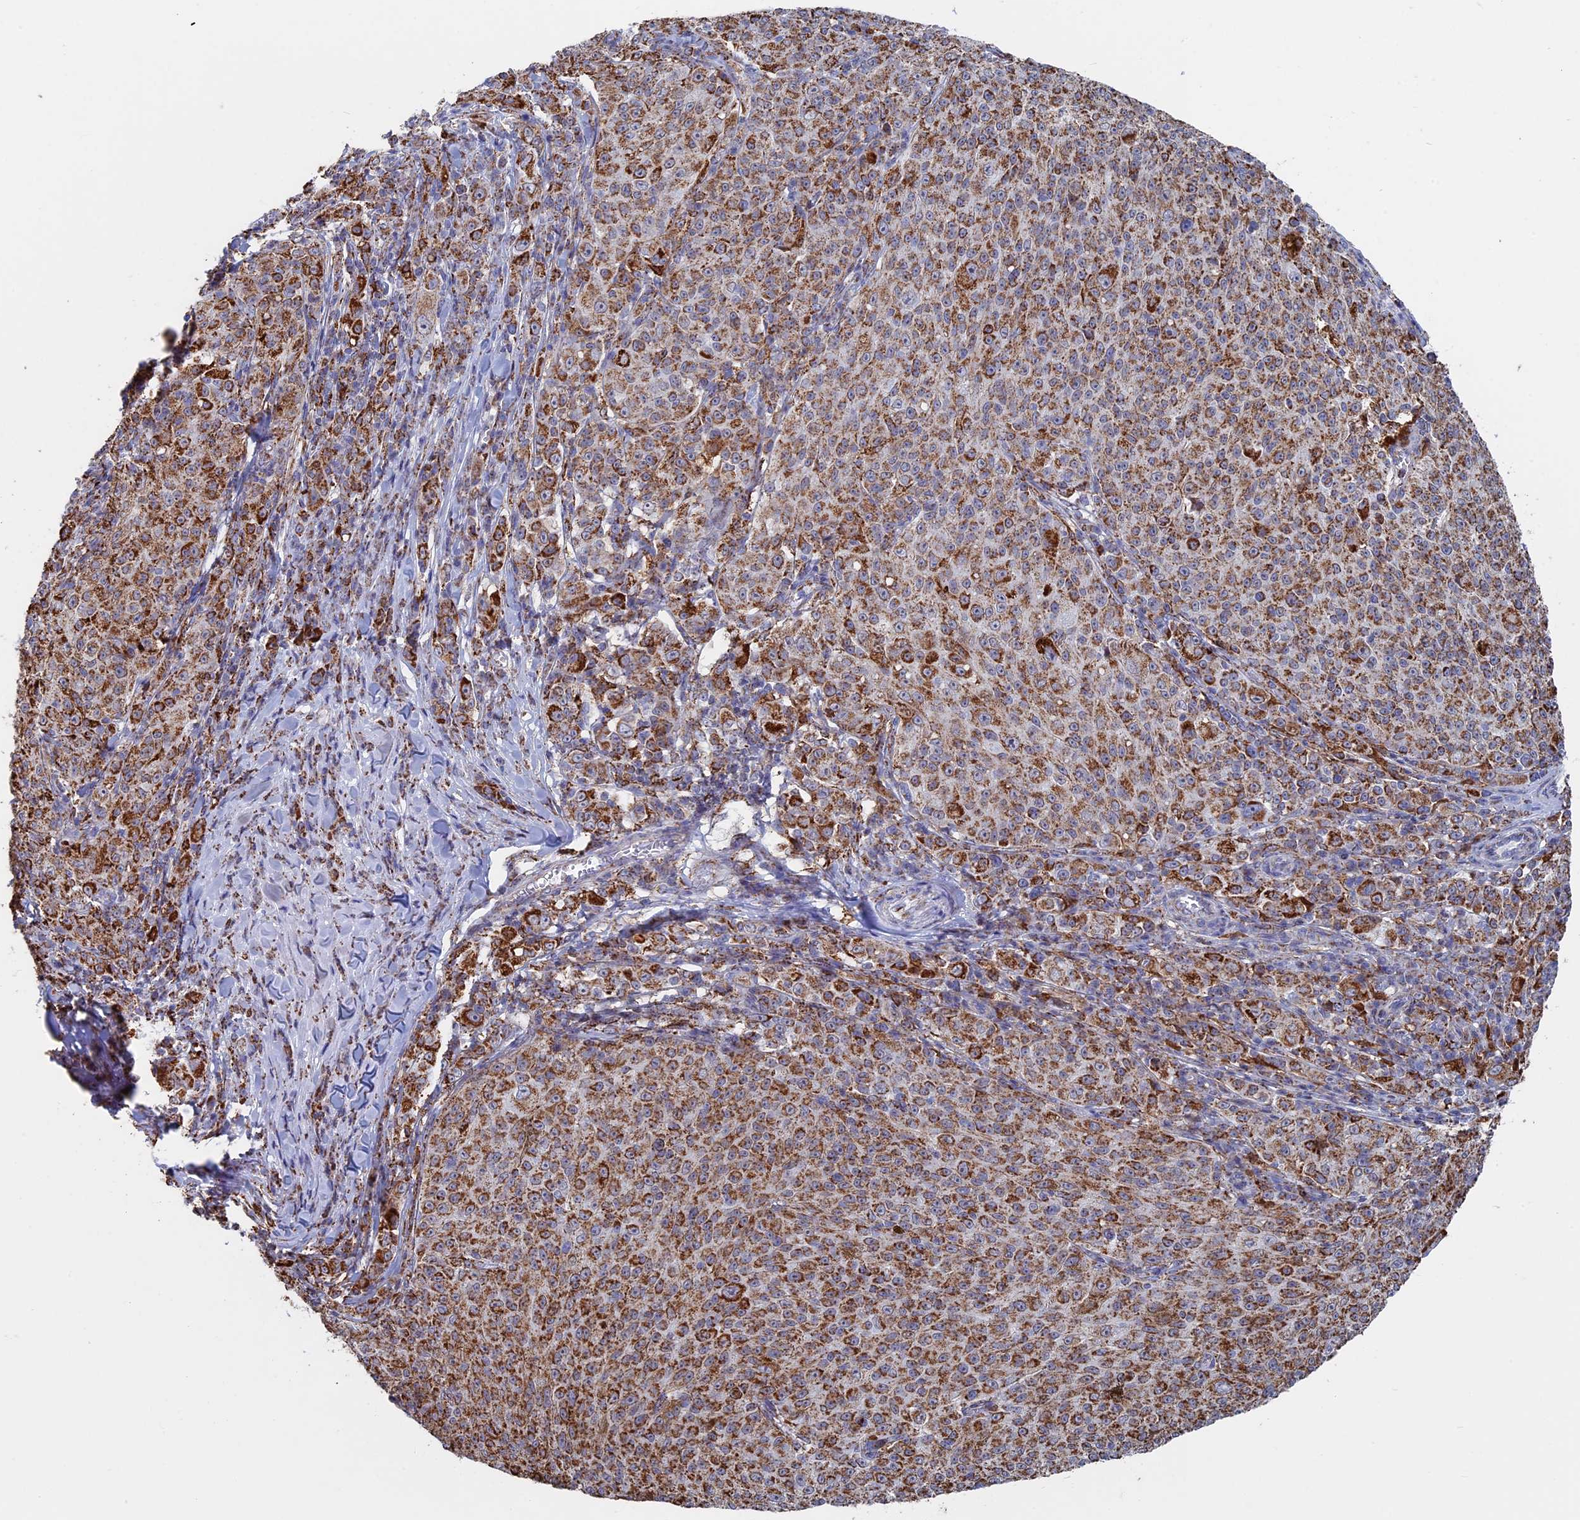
{"staining": {"intensity": "moderate", "quantity": ">75%", "location": "cytoplasmic/membranous"}, "tissue": "melanoma", "cell_type": "Tumor cells", "image_type": "cancer", "snomed": [{"axis": "morphology", "description": "Malignant melanoma, NOS"}, {"axis": "topography", "description": "Skin"}], "caption": "The image reveals staining of melanoma, revealing moderate cytoplasmic/membranous protein expression (brown color) within tumor cells.", "gene": "SEC24D", "patient": {"sex": "female", "age": 52}}